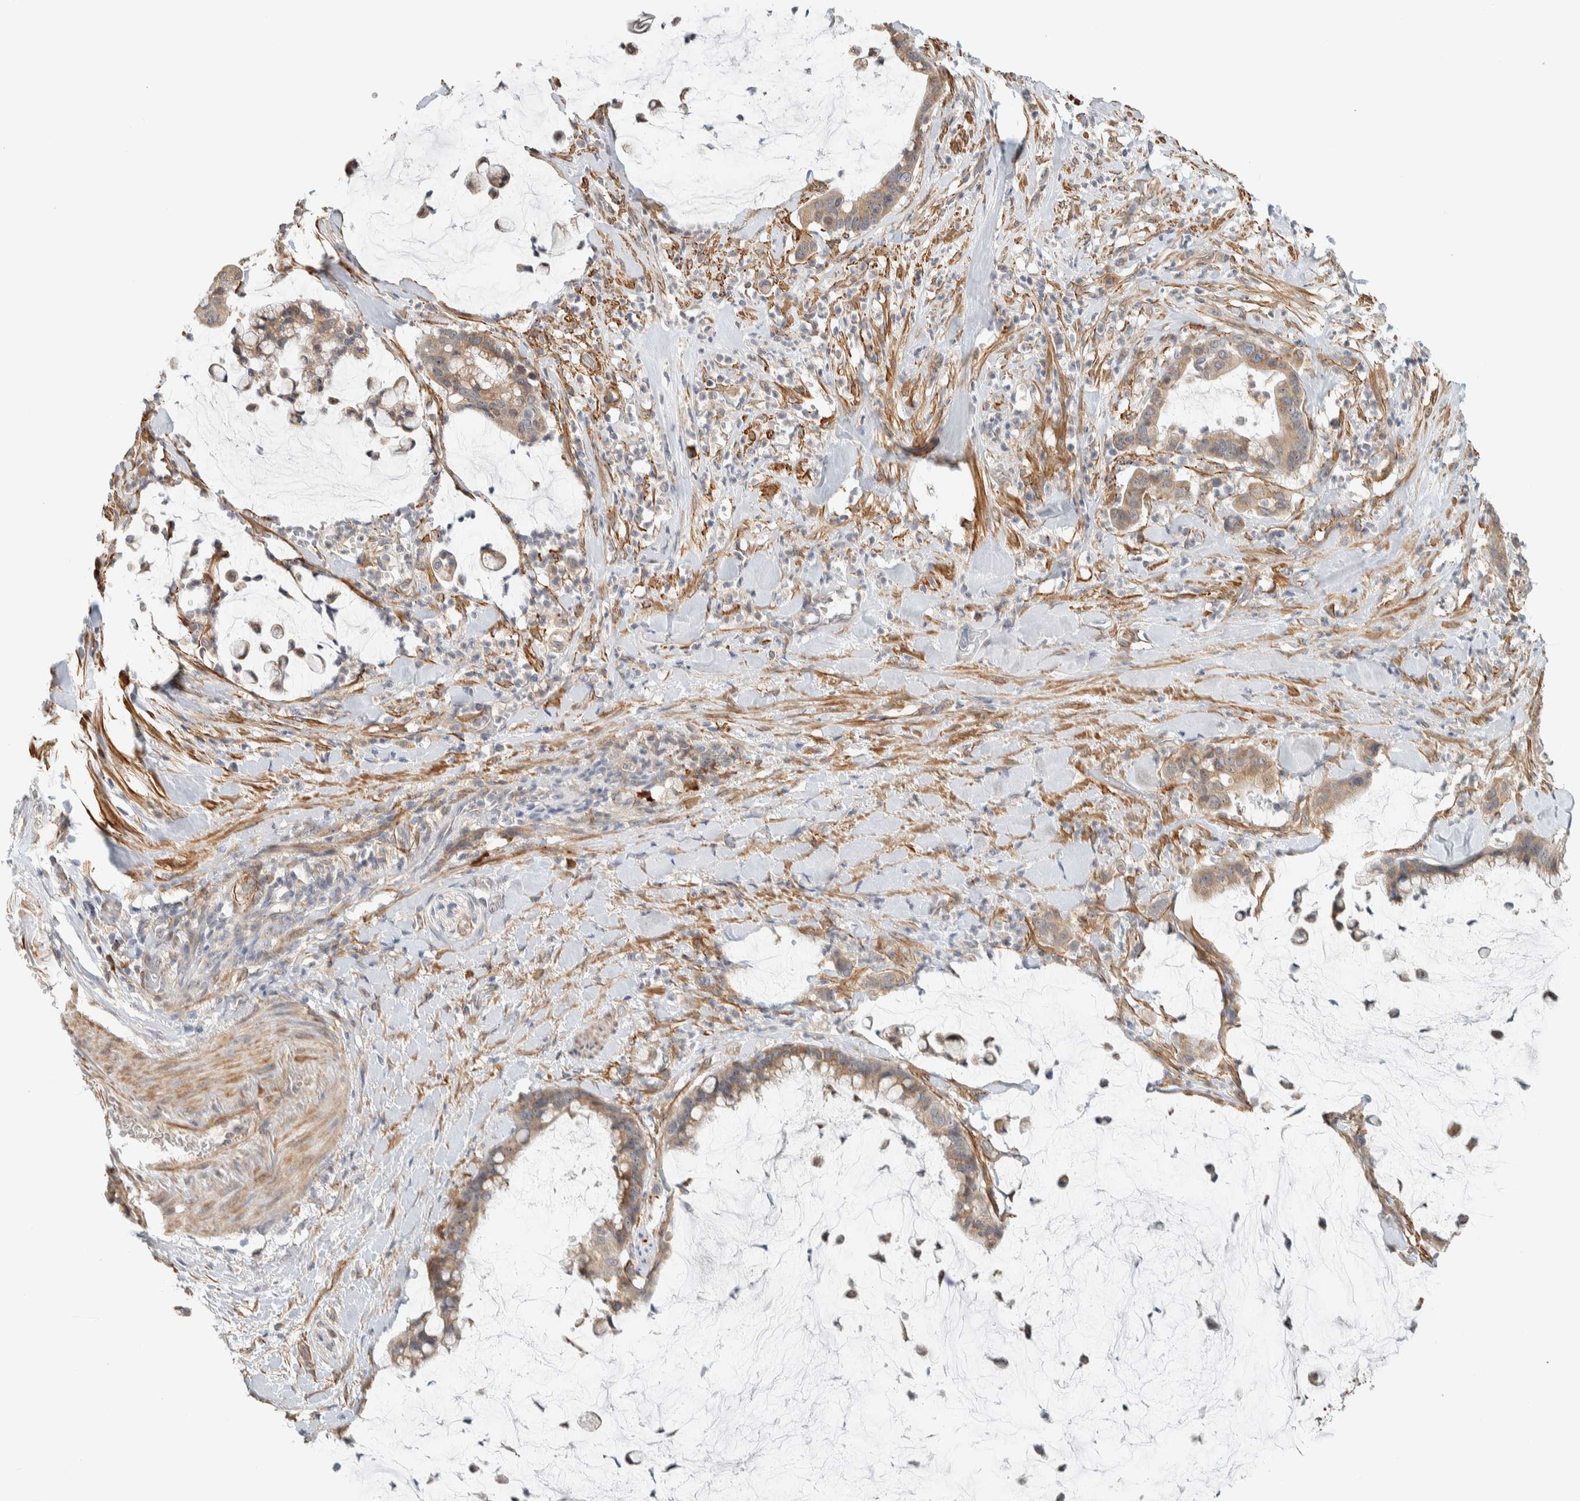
{"staining": {"intensity": "moderate", "quantity": ">75%", "location": "cytoplasmic/membranous"}, "tissue": "pancreatic cancer", "cell_type": "Tumor cells", "image_type": "cancer", "snomed": [{"axis": "morphology", "description": "Adenocarcinoma, NOS"}, {"axis": "topography", "description": "Pancreas"}], "caption": "A medium amount of moderate cytoplasmic/membranous staining is identified in approximately >75% of tumor cells in pancreatic adenocarcinoma tissue.", "gene": "KLHL40", "patient": {"sex": "male", "age": 41}}